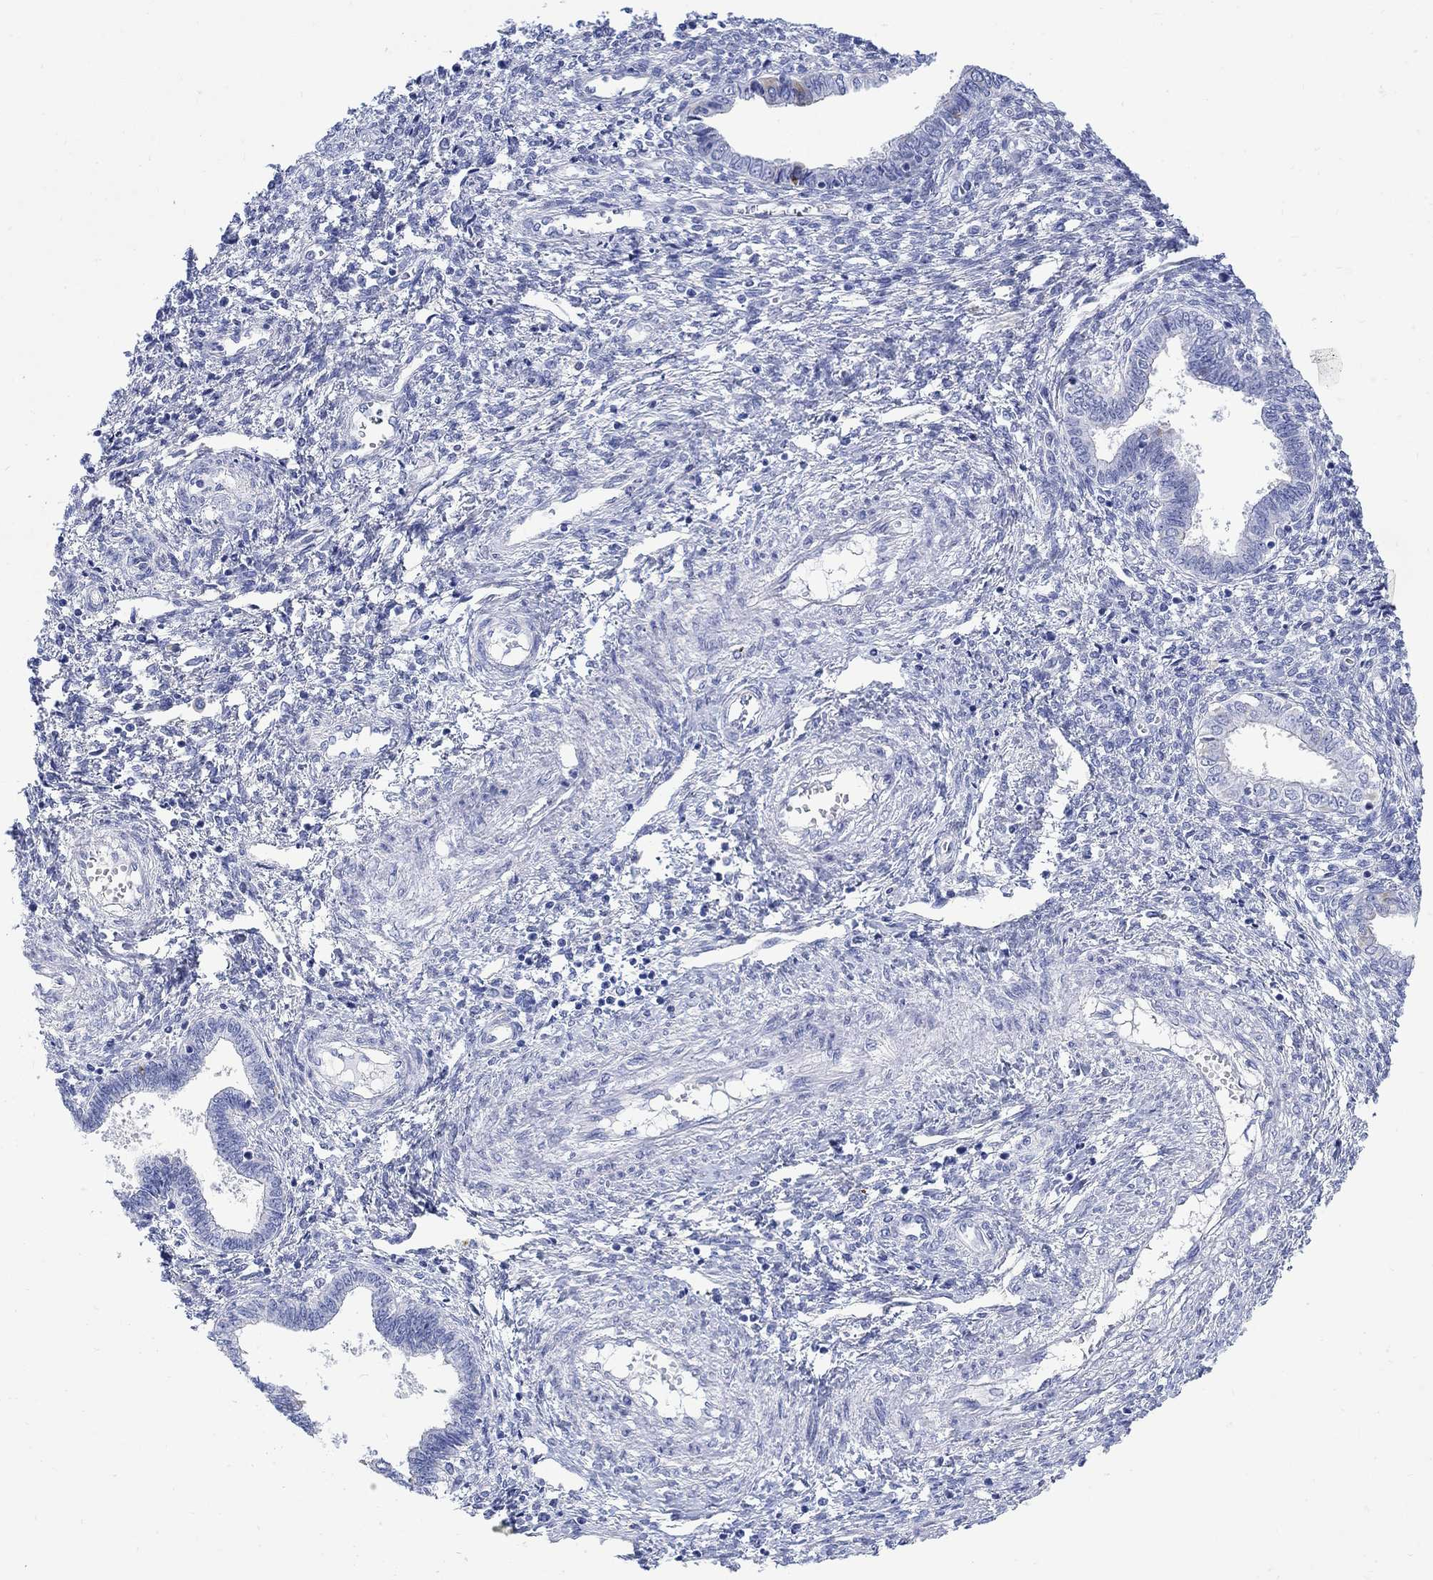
{"staining": {"intensity": "negative", "quantity": "none", "location": "none"}, "tissue": "cervical cancer", "cell_type": "Tumor cells", "image_type": "cancer", "snomed": [{"axis": "morphology", "description": "Adenocarcinoma, NOS"}, {"axis": "topography", "description": "Cervix"}], "caption": "The immunohistochemistry image has no significant staining in tumor cells of adenocarcinoma (cervical) tissue.", "gene": "MYL1", "patient": {"sex": "female", "age": 42}}